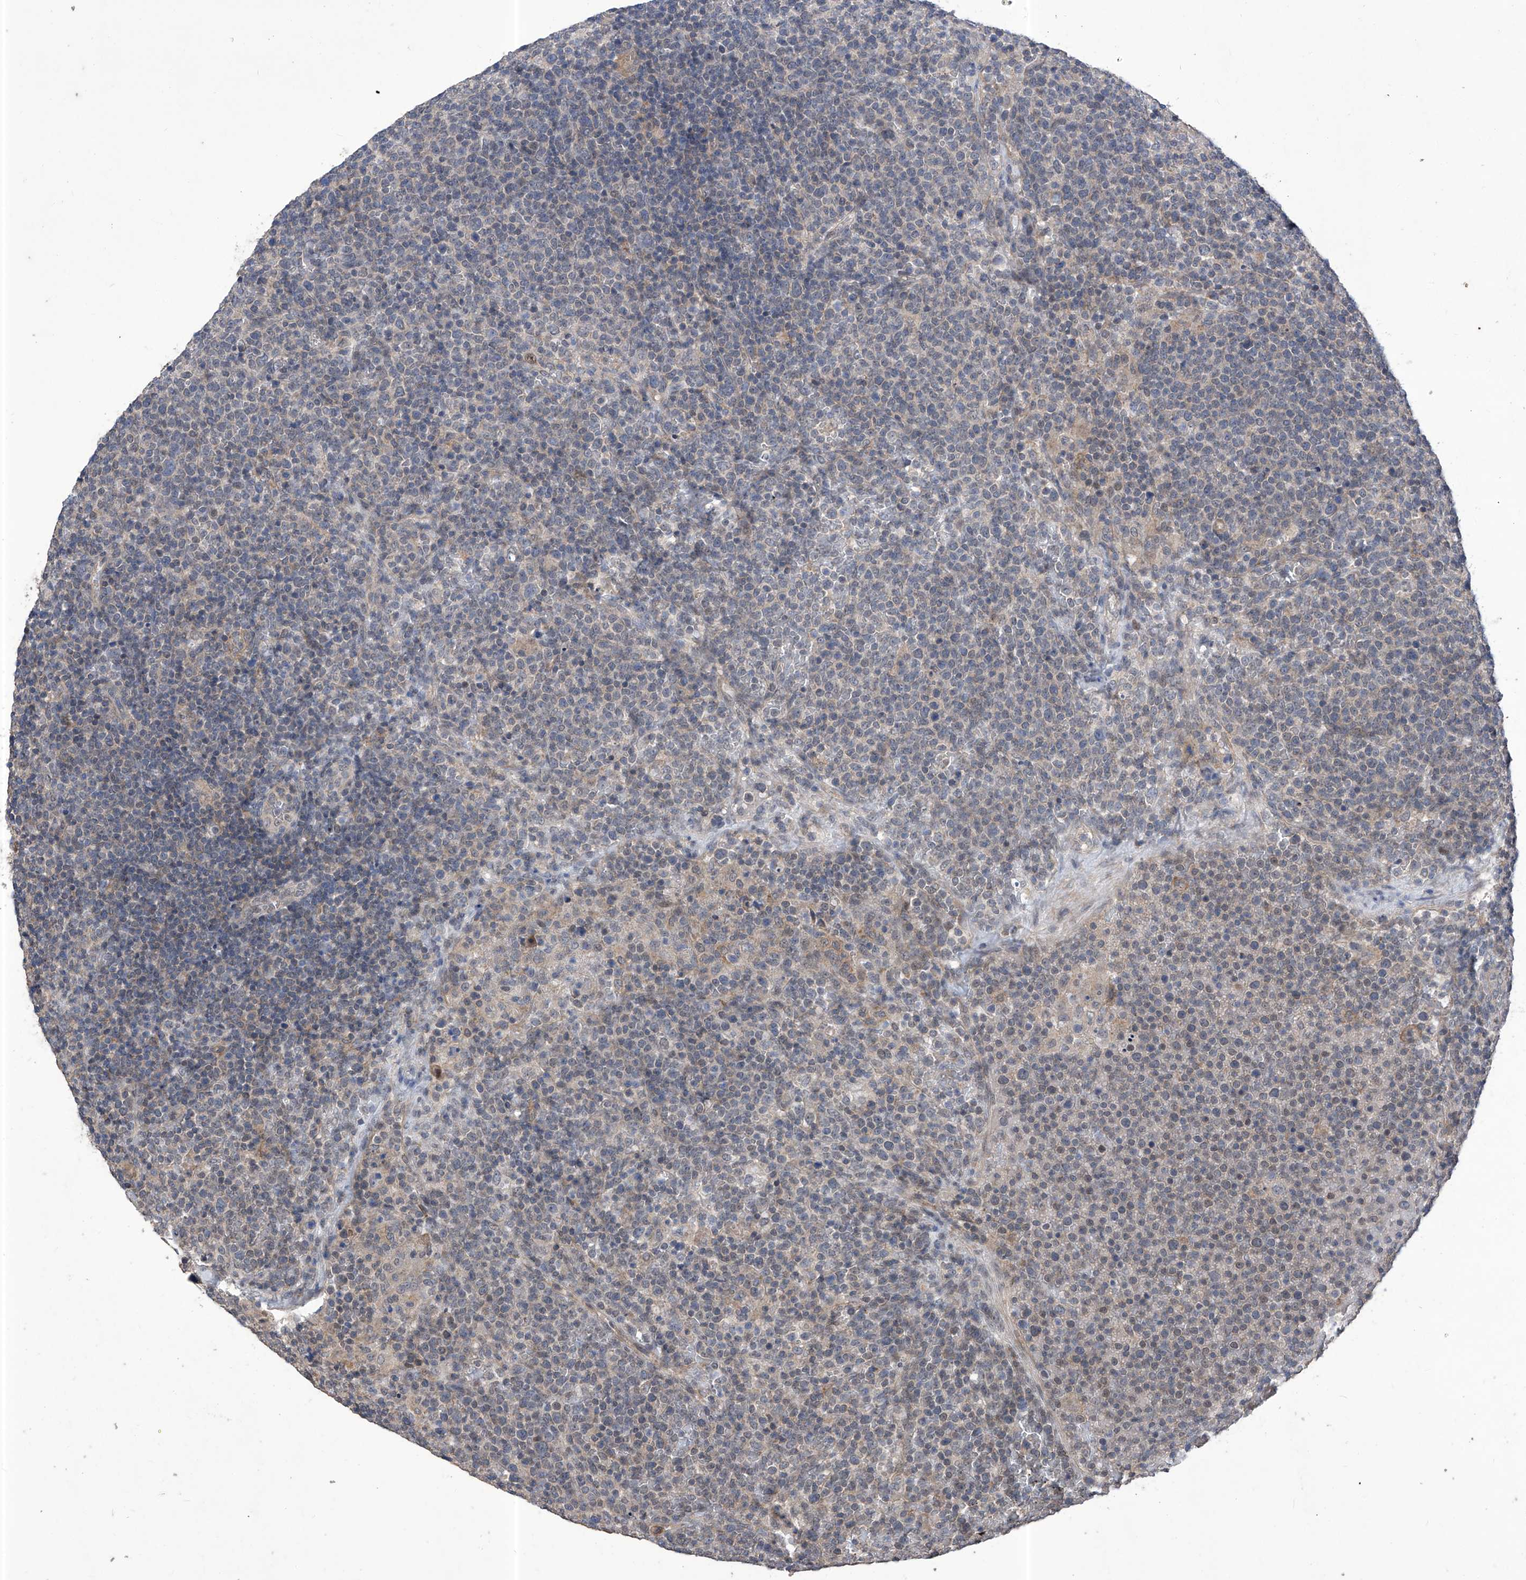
{"staining": {"intensity": "negative", "quantity": "none", "location": "none"}, "tissue": "lymphoma", "cell_type": "Tumor cells", "image_type": "cancer", "snomed": [{"axis": "morphology", "description": "Malignant lymphoma, non-Hodgkin's type, High grade"}, {"axis": "topography", "description": "Lymph node"}], "caption": "Immunohistochemistry of human lymphoma exhibits no expression in tumor cells.", "gene": "KIFC2", "patient": {"sex": "male", "age": 61}}